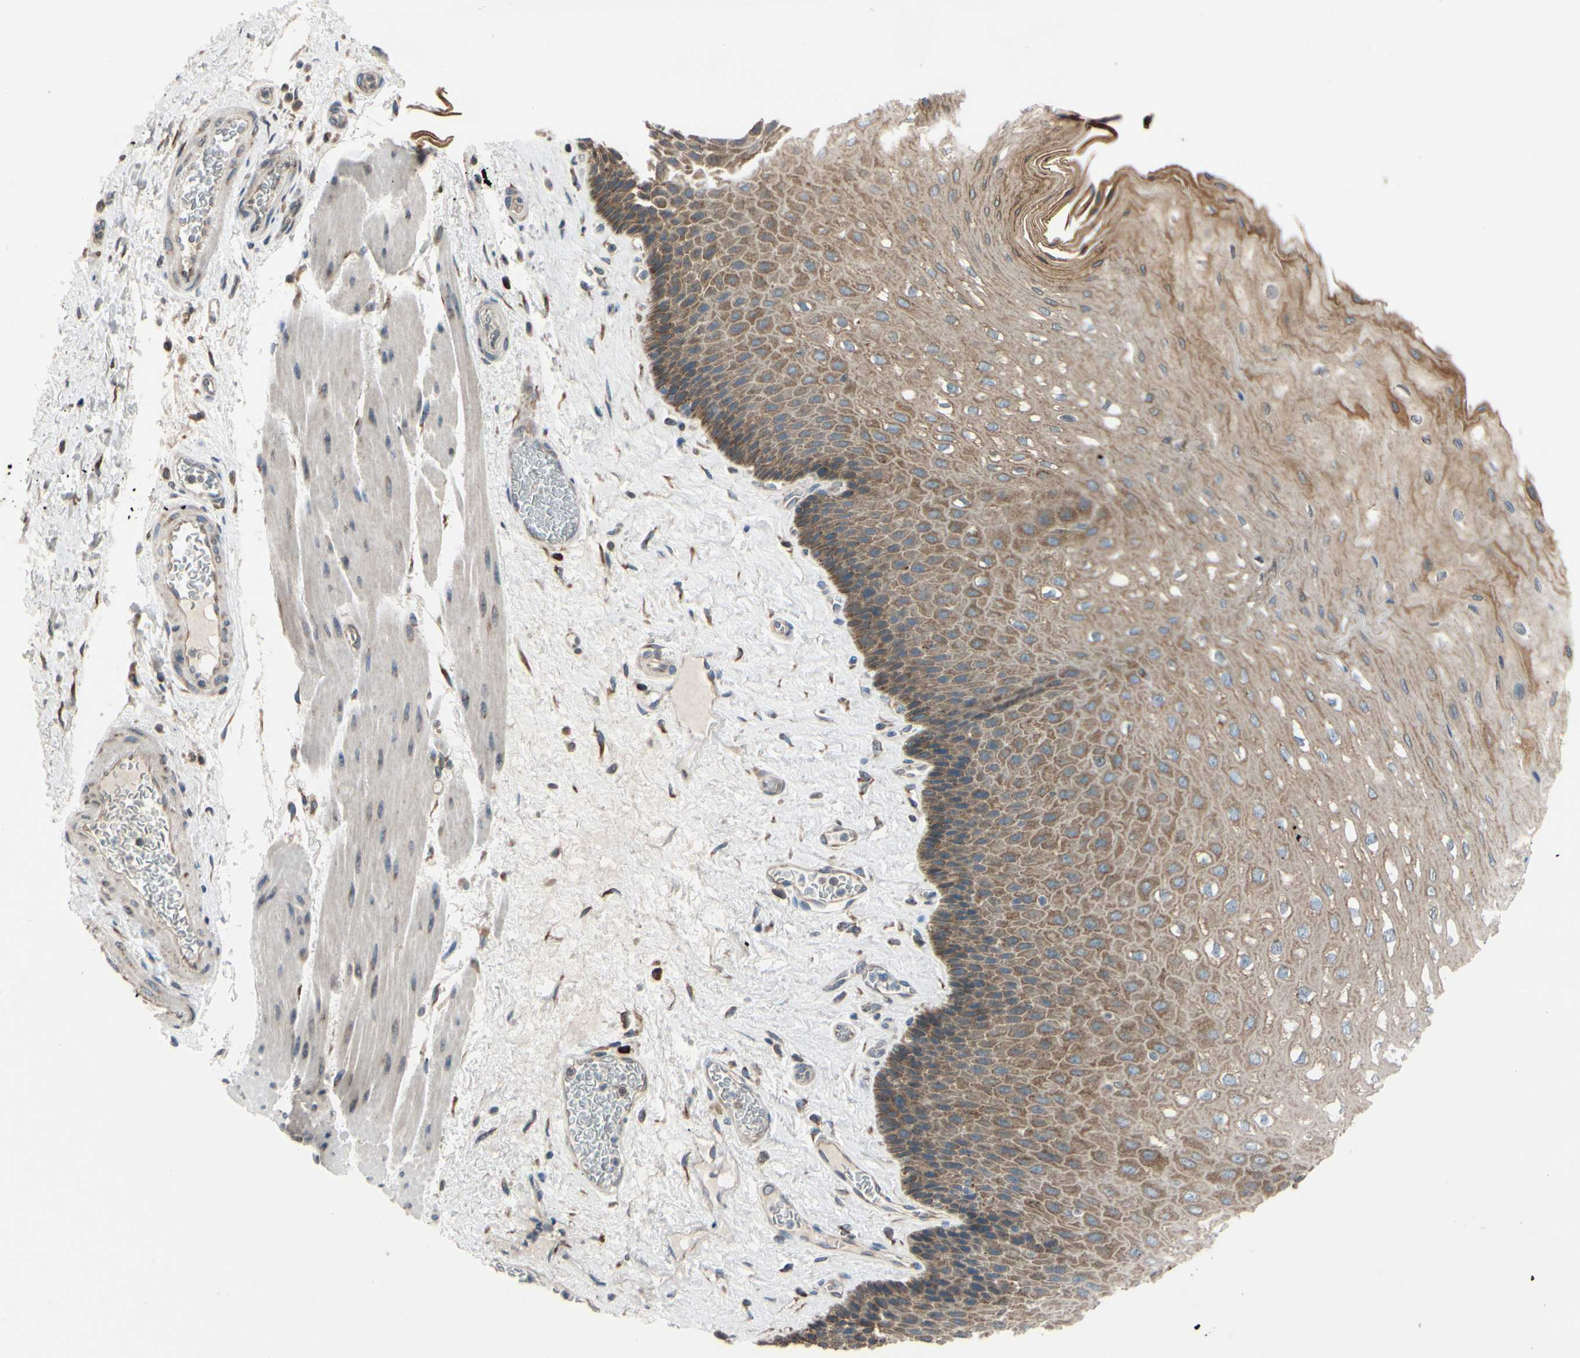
{"staining": {"intensity": "moderate", "quantity": ">75%", "location": "cytoplasmic/membranous"}, "tissue": "esophagus", "cell_type": "Squamous epithelial cells", "image_type": "normal", "snomed": [{"axis": "morphology", "description": "Normal tissue, NOS"}, {"axis": "topography", "description": "Esophagus"}], "caption": "Protein staining by IHC displays moderate cytoplasmic/membranous positivity in approximately >75% of squamous epithelial cells in benign esophagus.", "gene": "RPN2", "patient": {"sex": "female", "age": 72}}